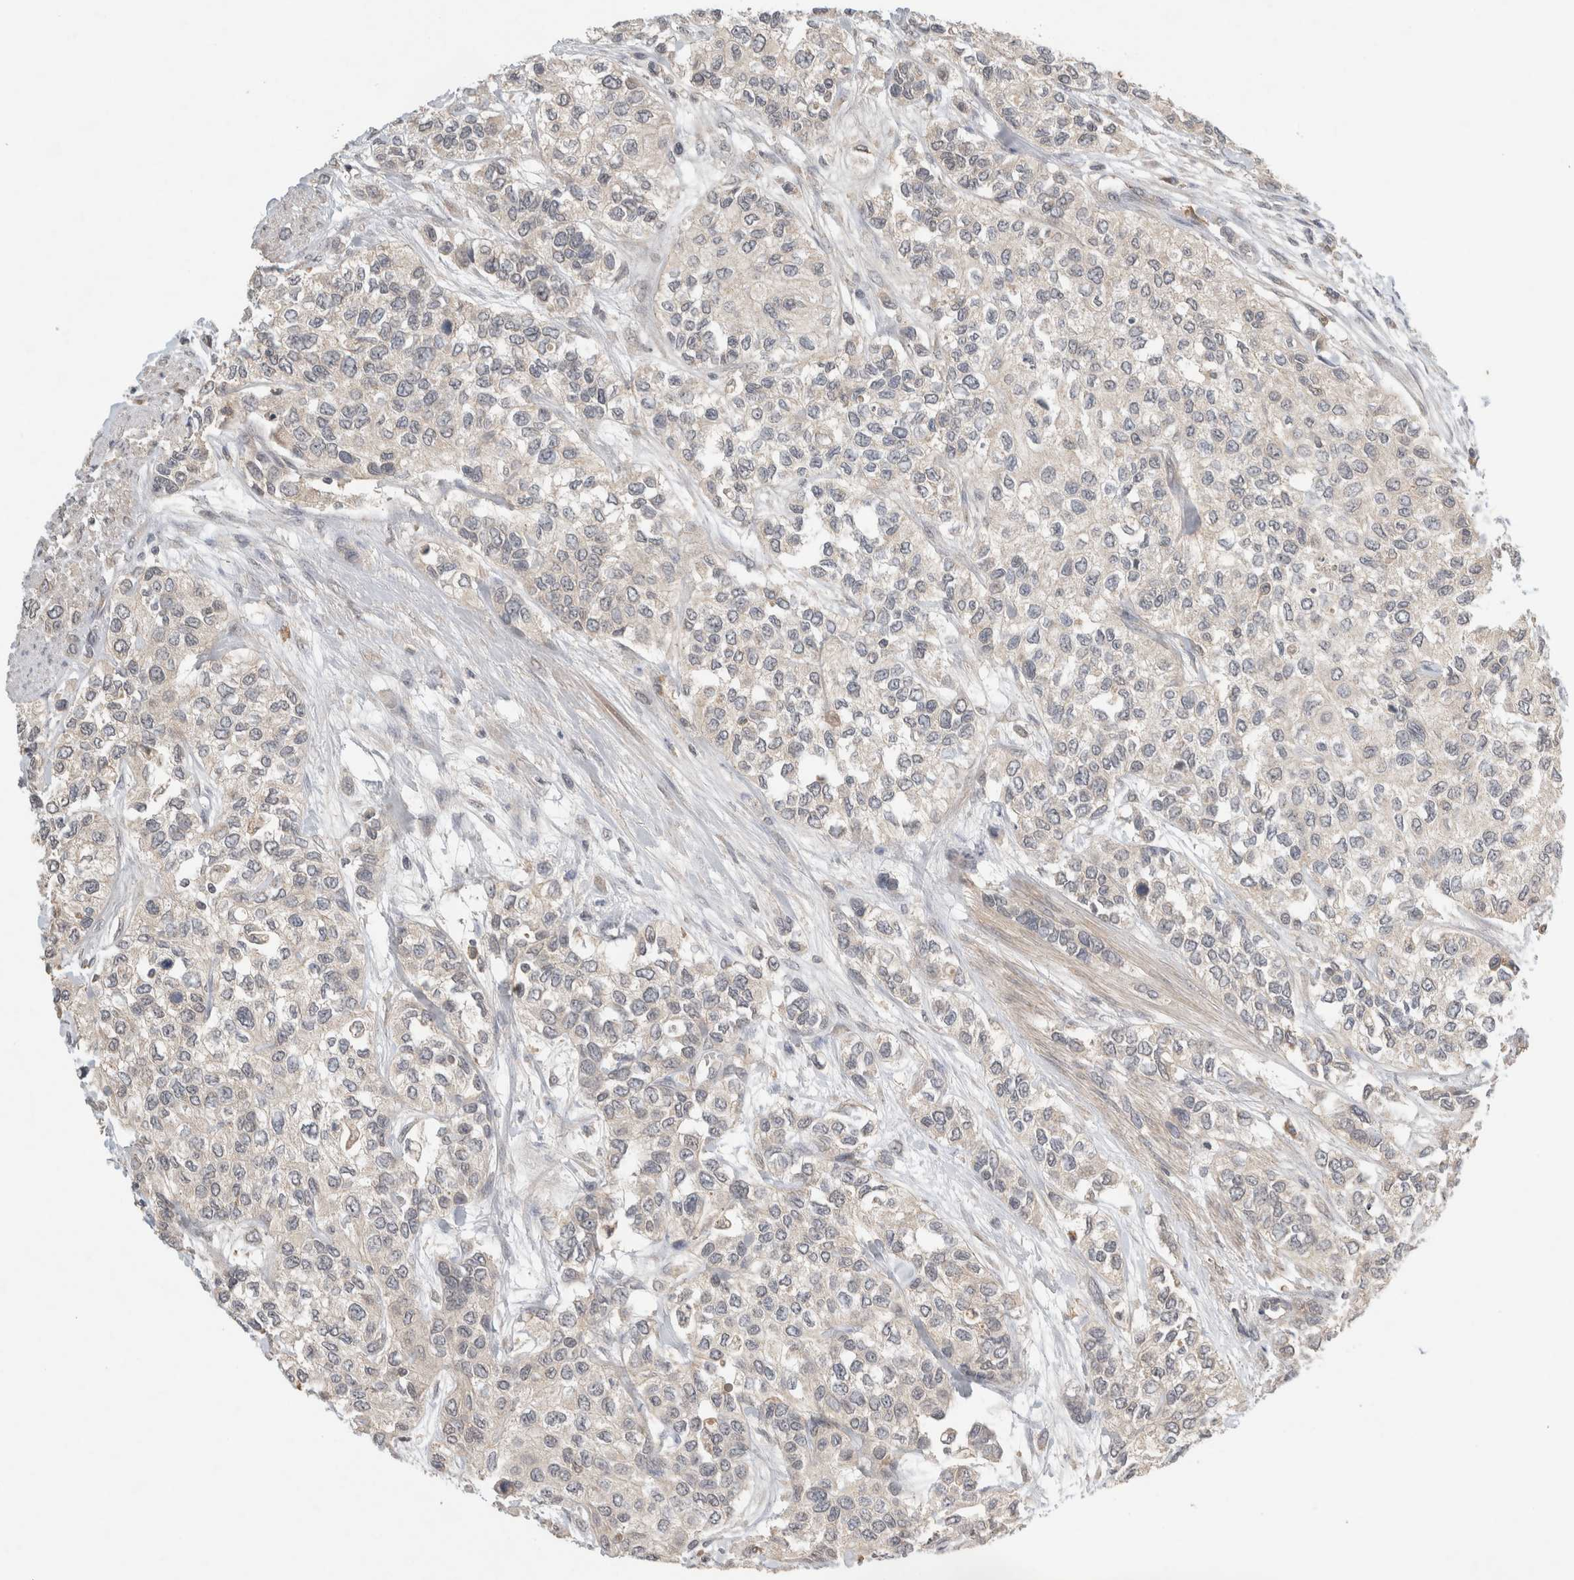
{"staining": {"intensity": "negative", "quantity": "none", "location": "none"}, "tissue": "urothelial cancer", "cell_type": "Tumor cells", "image_type": "cancer", "snomed": [{"axis": "morphology", "description": "Urothelial carcinoma, High grade"}, {"axis": "topography", "description": "Urinary bladder"}], "caption": "Protein analysis of urothelial carcinoma (high-grade) demonstrates no significant positivity in tumor cells.", "gene": "LOXL2", "patient": {"sex": "female", "age": 56}}